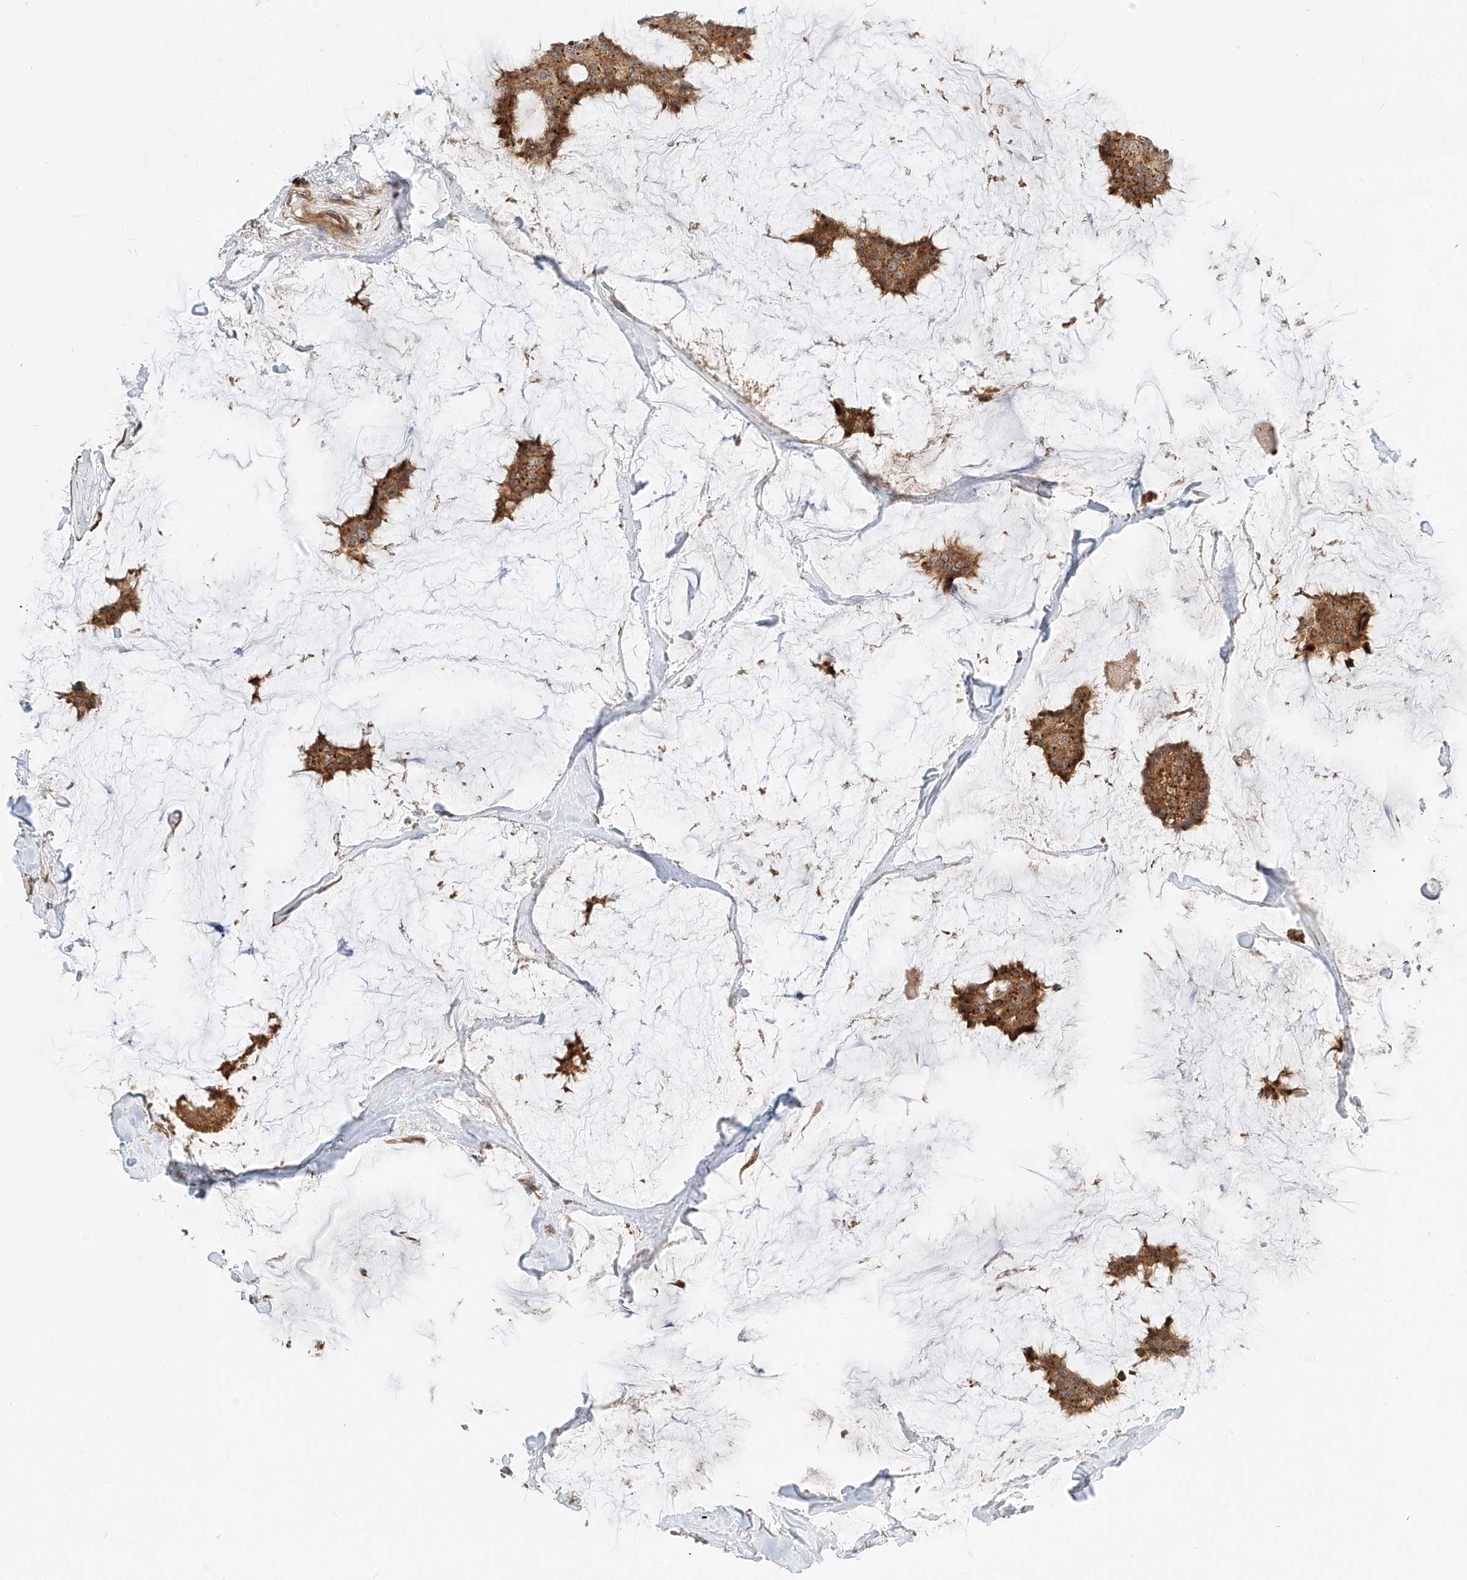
{"staining": {"intensity": "strong", "quantity": ">75%", "location": "cytoplasmic/membranous"}, "tissue": "breast cancer", "cell_type": "Tumor cells", "image_type": "cancer", "snomed": [{"axis": "morphology", "description": "Duct carcinoma"}, {"axis": "topography", "description": "Breast"}], "caption": "A photomicrograph showing strong cytoplasmic/membranous staining in approximately >75% of tumor cells in intraductal carcinoma (breast), as visualized by brown immunohistochemical staining.", "gene": "CPAMD8", "patient": {"sex": "female", "age": 93}}